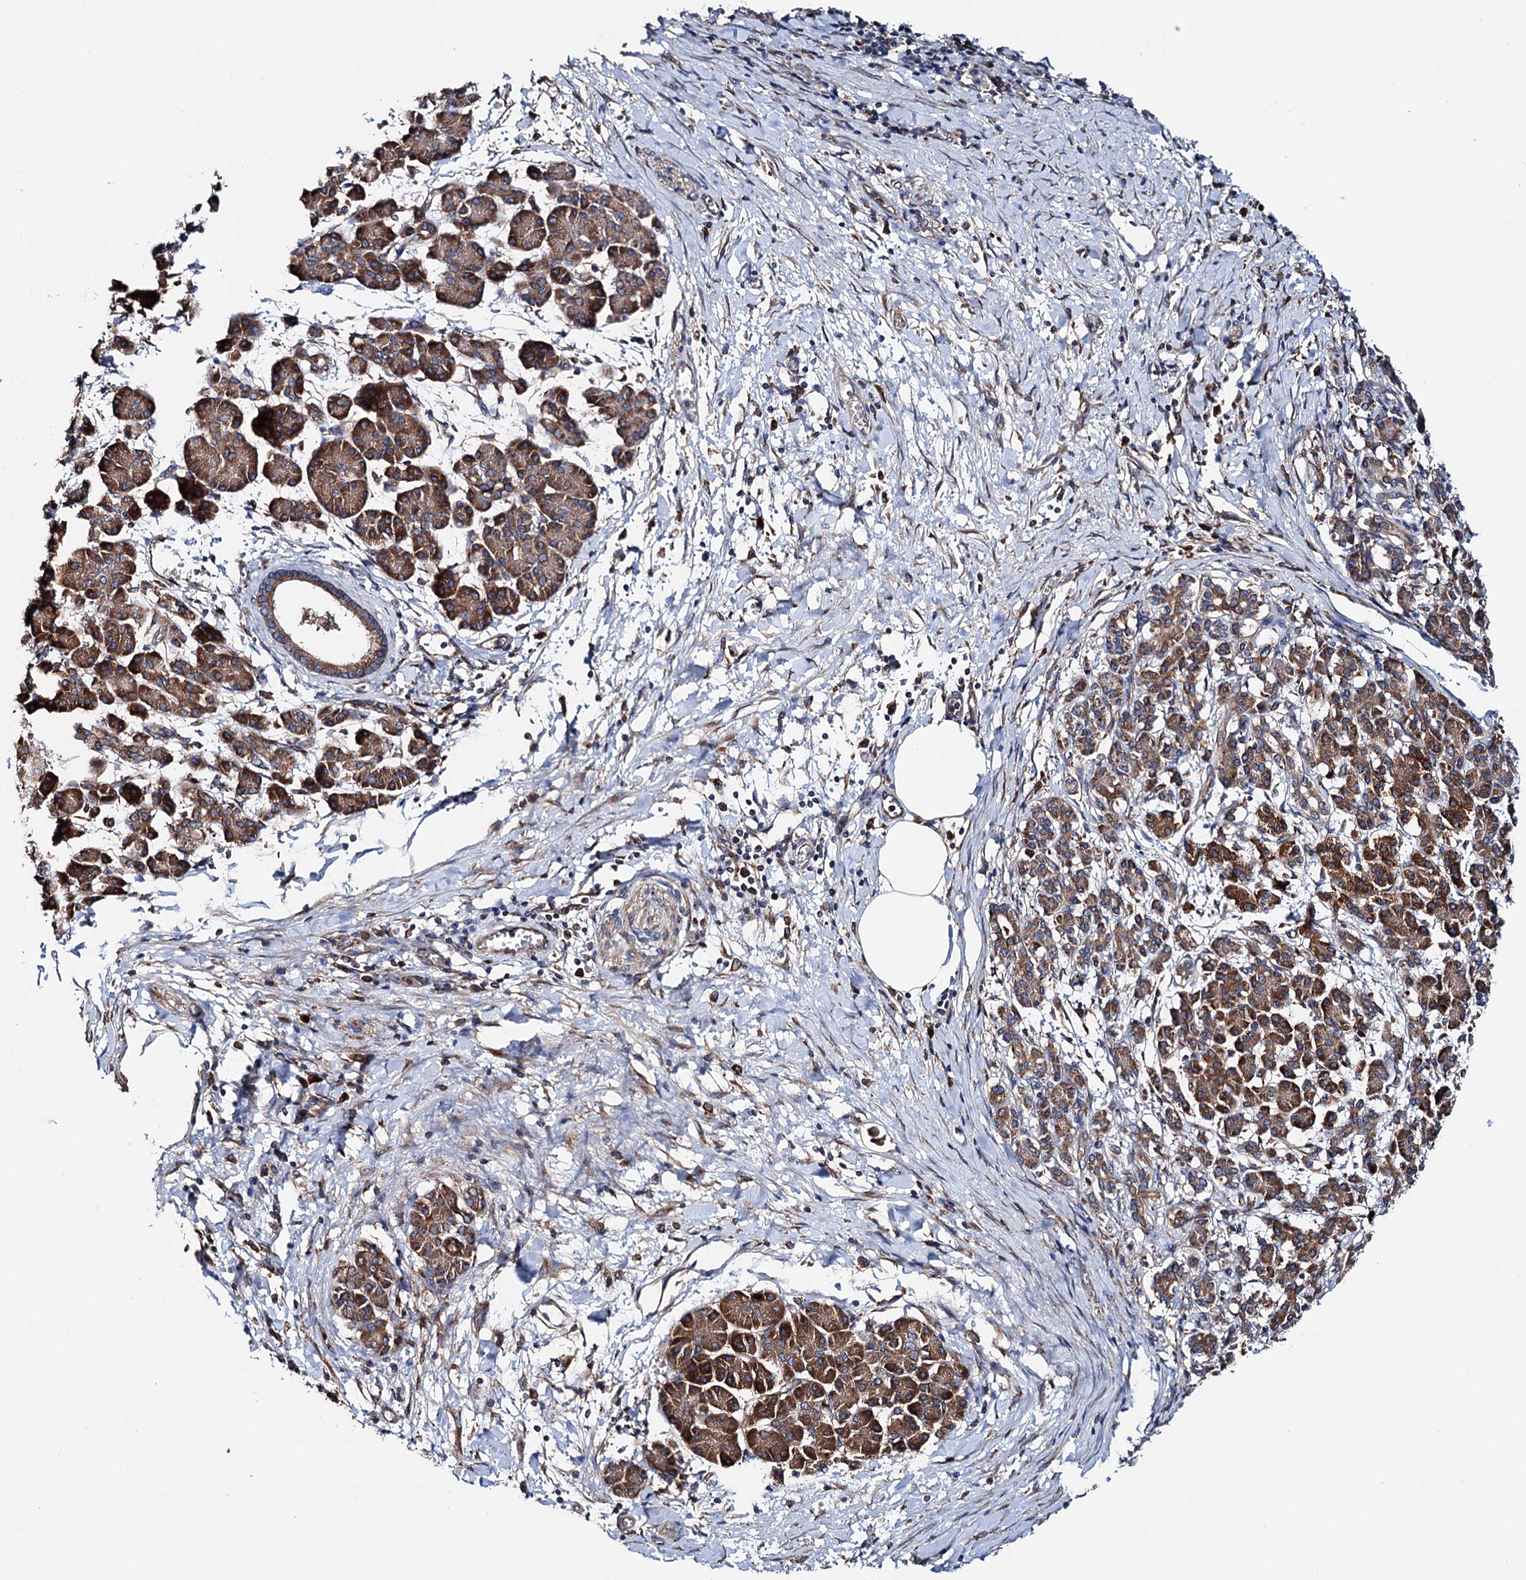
{"staining": {"intensity": "moderate", "quantity": ">75%", "location": "cytoplasmic/membranous"}, "tissue": "pancreatic cancer", "cell_type": "Tumor cells", "image_type": "cancer", "snomed": [{"axis": "morphology", "description": "Adenocarcinoma, NOS"}, {"axis": "topography", "description": "Pancreas"}], "caption": "Moderate cytoplasmic/membranous protein positivity is identified in about >75% of tumor cells in pancreatic adenocarcinoma.", "gene": "ERP29", "patient": {"sex": "female", "age": 55}}